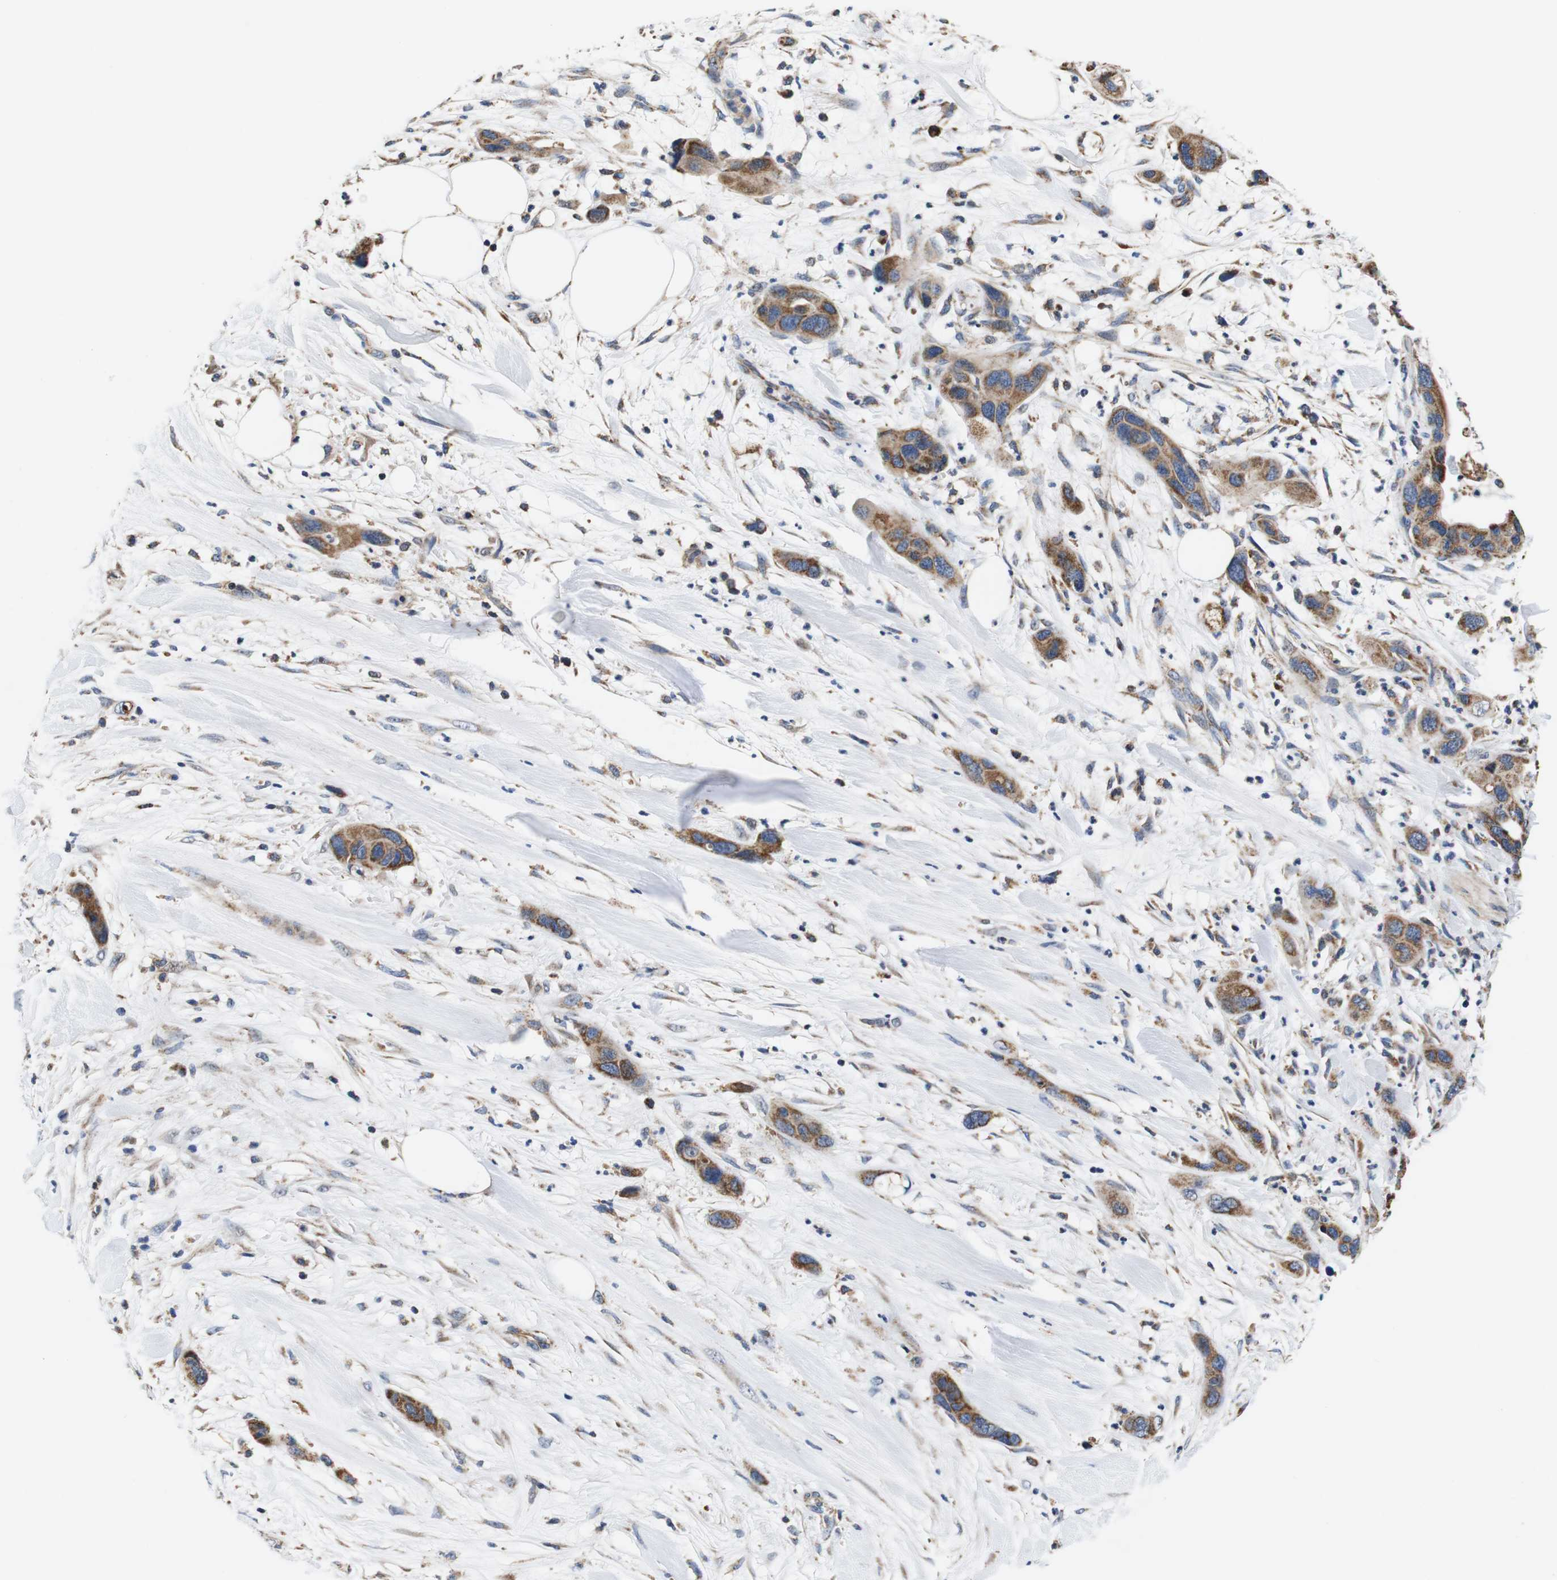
{"staining": {"intensity": "moderate", "quantity": ">75%", "location": "cytoplasmic/membranous"}, "tissue": "pancreatic cancer", "cell_type": "Tumor cells", "image_type": "cancer", "snomed": [{"axis": "morphology", "description": "Adenocarcinoma, NOS"}, {"axis": "topography", "description": "Pancreas"}], "caption": "Moderate cytoplasmic/membranous expression is identified in approximately >75% of tumor cells in pancreatic adenocarcinoma.", "gene": "LRP4", "patient": {"sex": "female", "age": 71}}